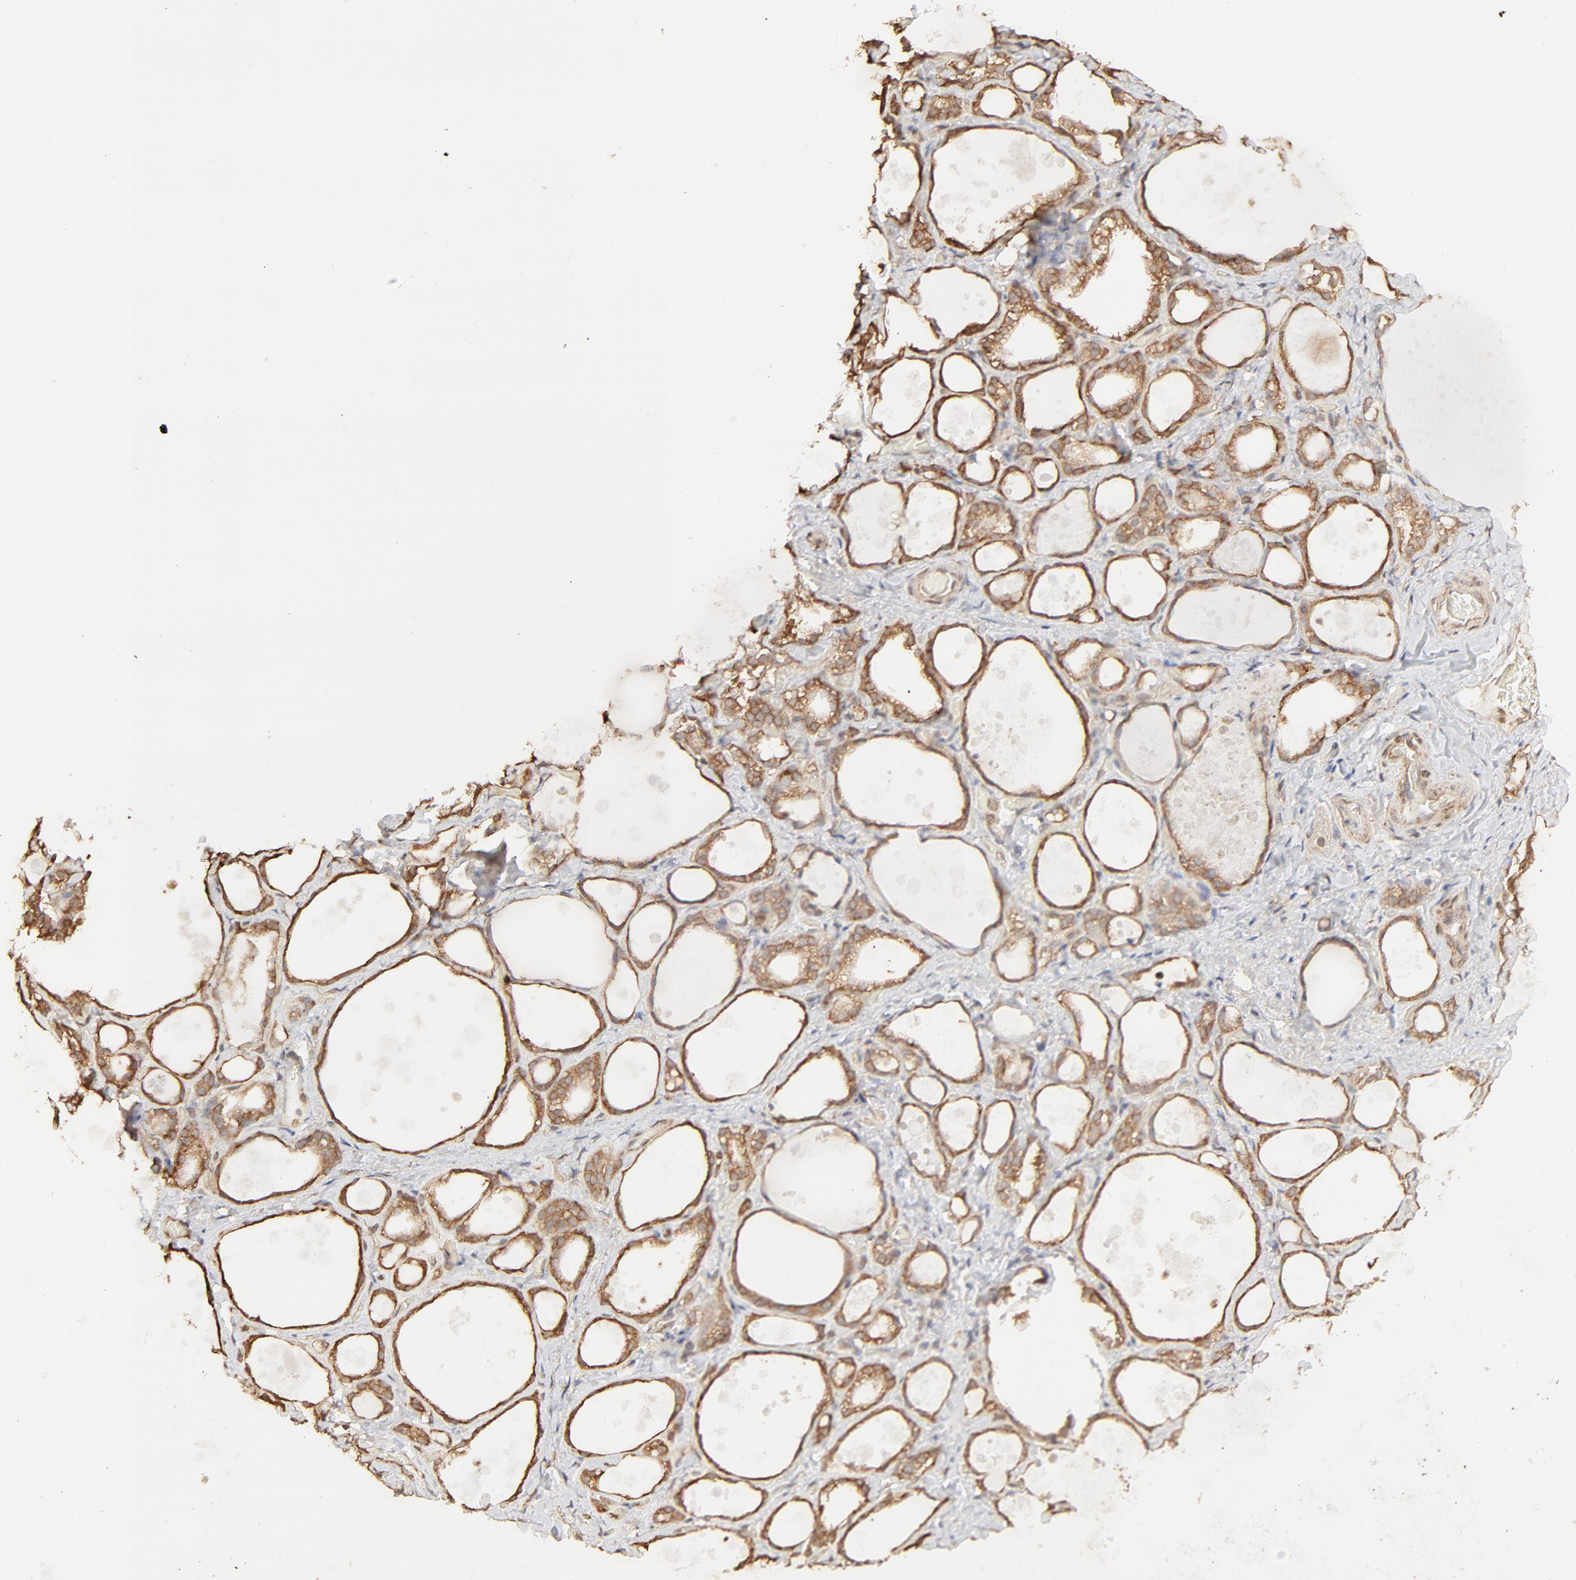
{"staining": {"intensity": "moderate", "quantity": ">75%", "location": "cytoplasmic/membranous"}, "tissue": "thyroid gland", "cell_type": "Glandular cells", "image_type": "normal", "snomed": [{"axis": "morphology", "description": "Normal tissue, NOS"}, {"axis": "topography", "description": "Thyroid gland"}], "caption": "DAB (3,3'-diaminobenzidine) immunohistochemical staining of benign thyroid gland reveals moderate cytoplasmic/membranous protein expression in about >75% of glandular cells. (Brightfield microscopy of DAB IHC at high magnification).", "gene": "PPP2CA", "patient": {"sex": "female", "age": 75}}